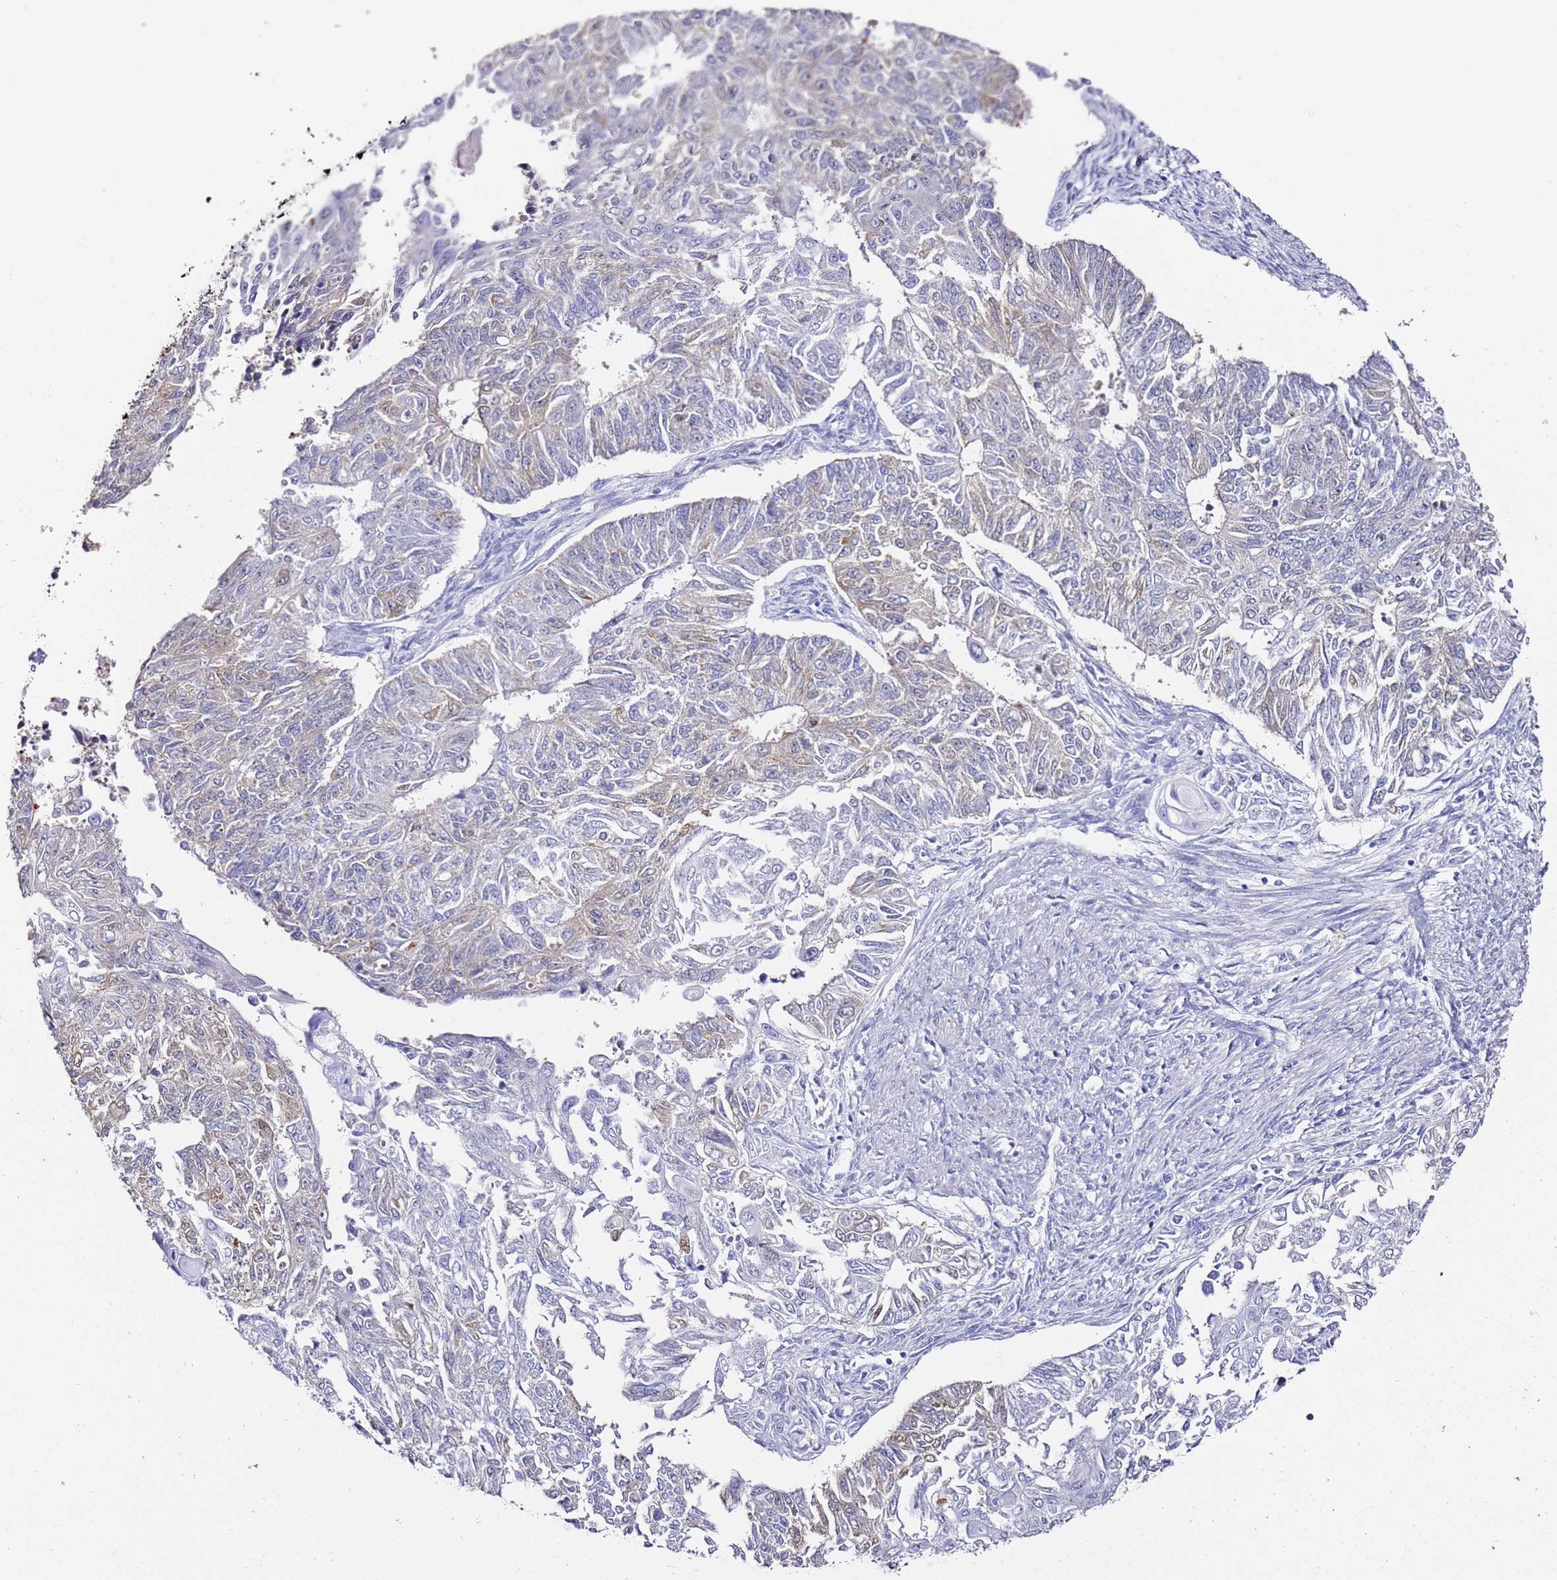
{"staining": {"intensity": "weak", "quantity": "<25%", "location": "cytoplasmic/membranous"}, "tissue": "endometrial cancer", "cell_type": "Tumor cells", "image_type": "cancer", "snomed": [{"axis": "morphology", "description": "Adenocarcinoma, NOS"}, {"axis": "topography", "description": "Endometrium"}], "caption": "Tumor cells are negative for protein expression in human endometrial adenocarcinoma.", "gene": "HGD", "patient": {"sex": "female", "age": 32}}